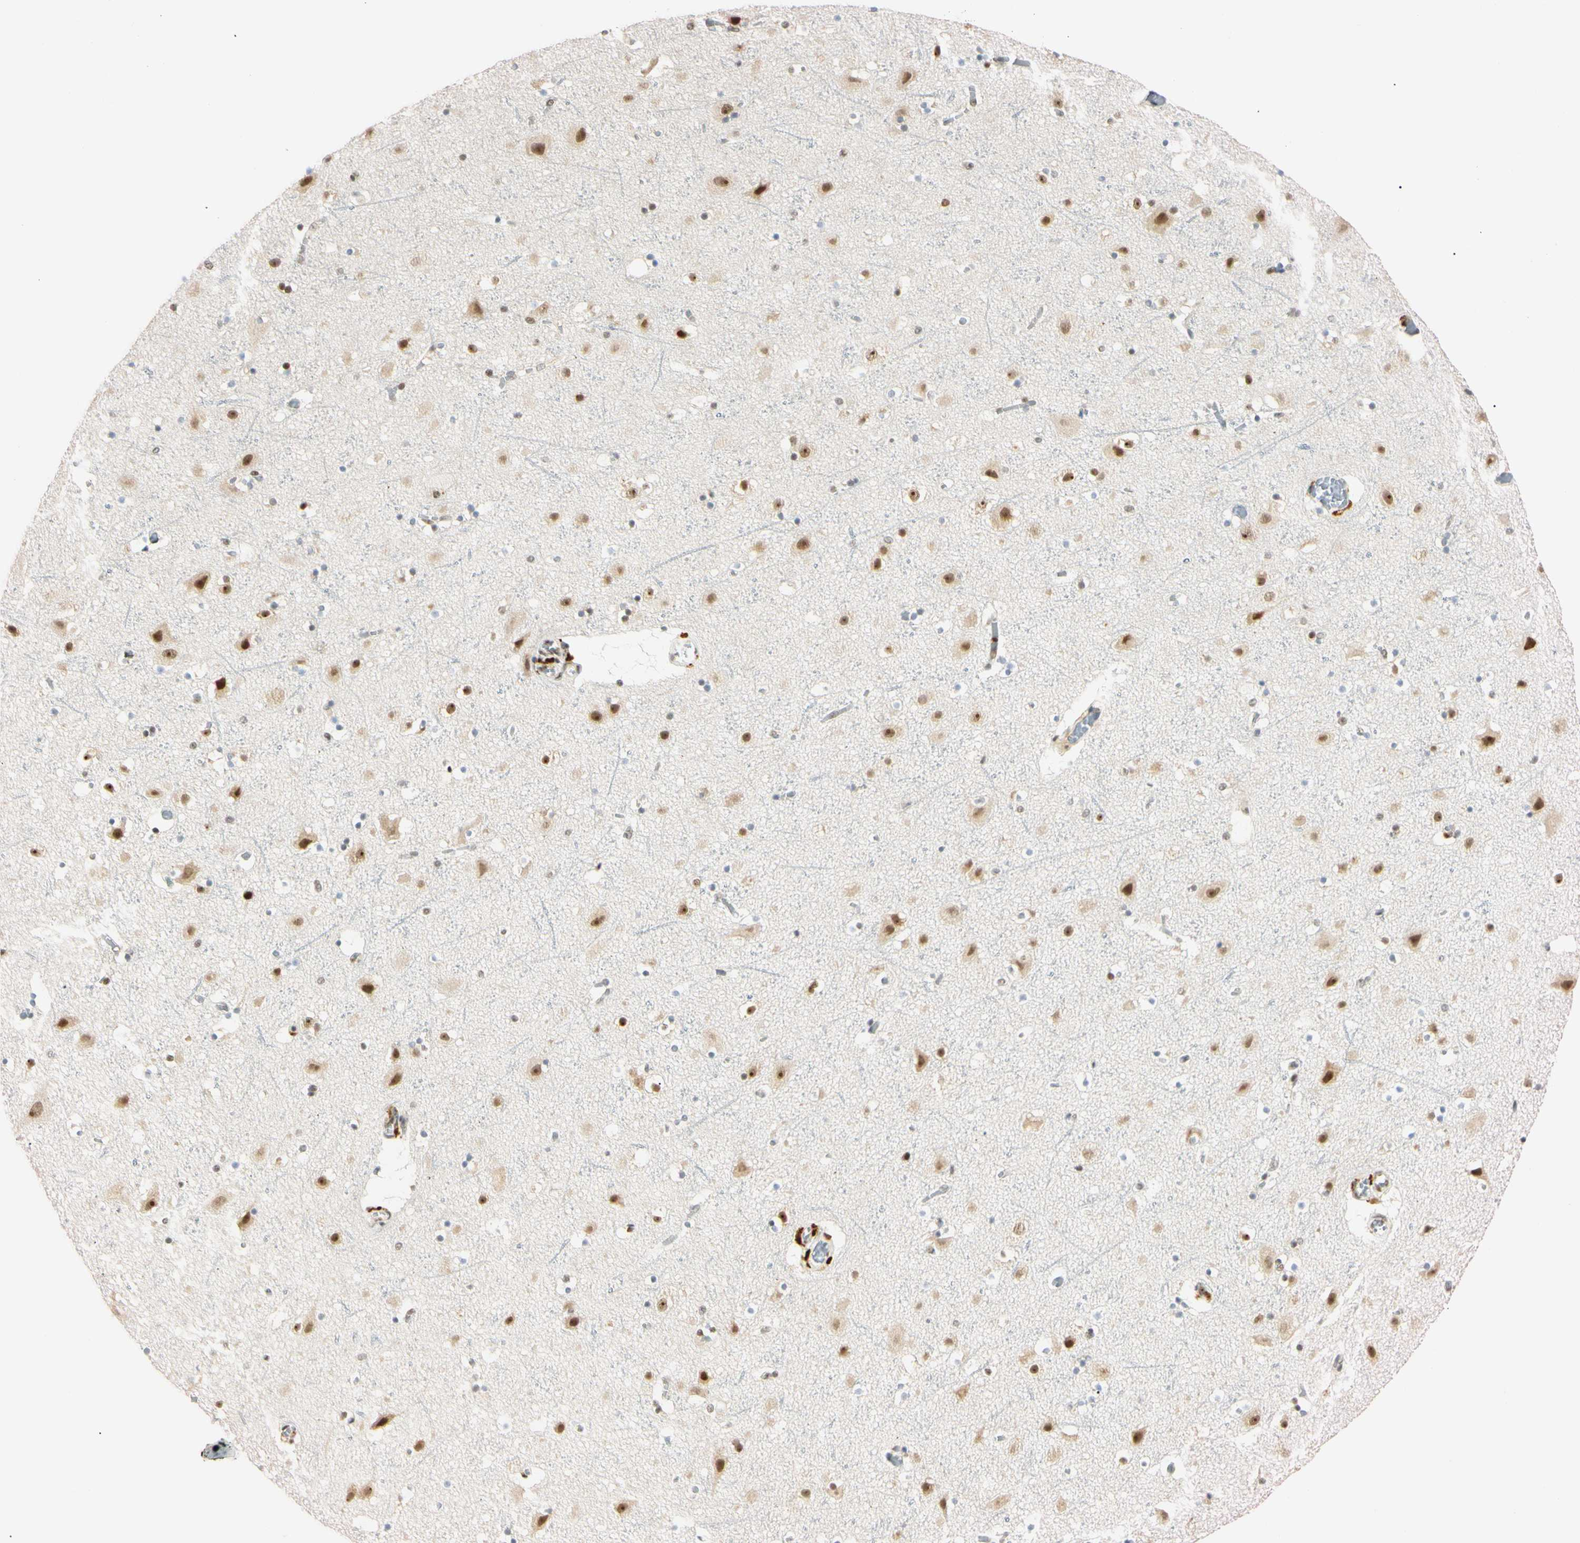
{"staining": {"intensity": "moderate", "quantity": ">75%", "location": "nuclear"}, "tissue": "cerebral cortex", "cell_type": "Endothelial cells", "image_type": "normal", "snomed": [{"axis": "morphology", "description": "Normal tissue, NOS"}, {"axis": "topography", "description": "Cerebral cortex"}], "caption": "The photomicrograph reveals immunohistochemical staining of normal cerebral cortex. There is moderate nuclear expression is seen in about >75% of endothelial cells. (DAB IHC with brightfield microscopy, high magnification).", "gene": "ZNF134", "patient": {"sex": "male", "age": 45}}